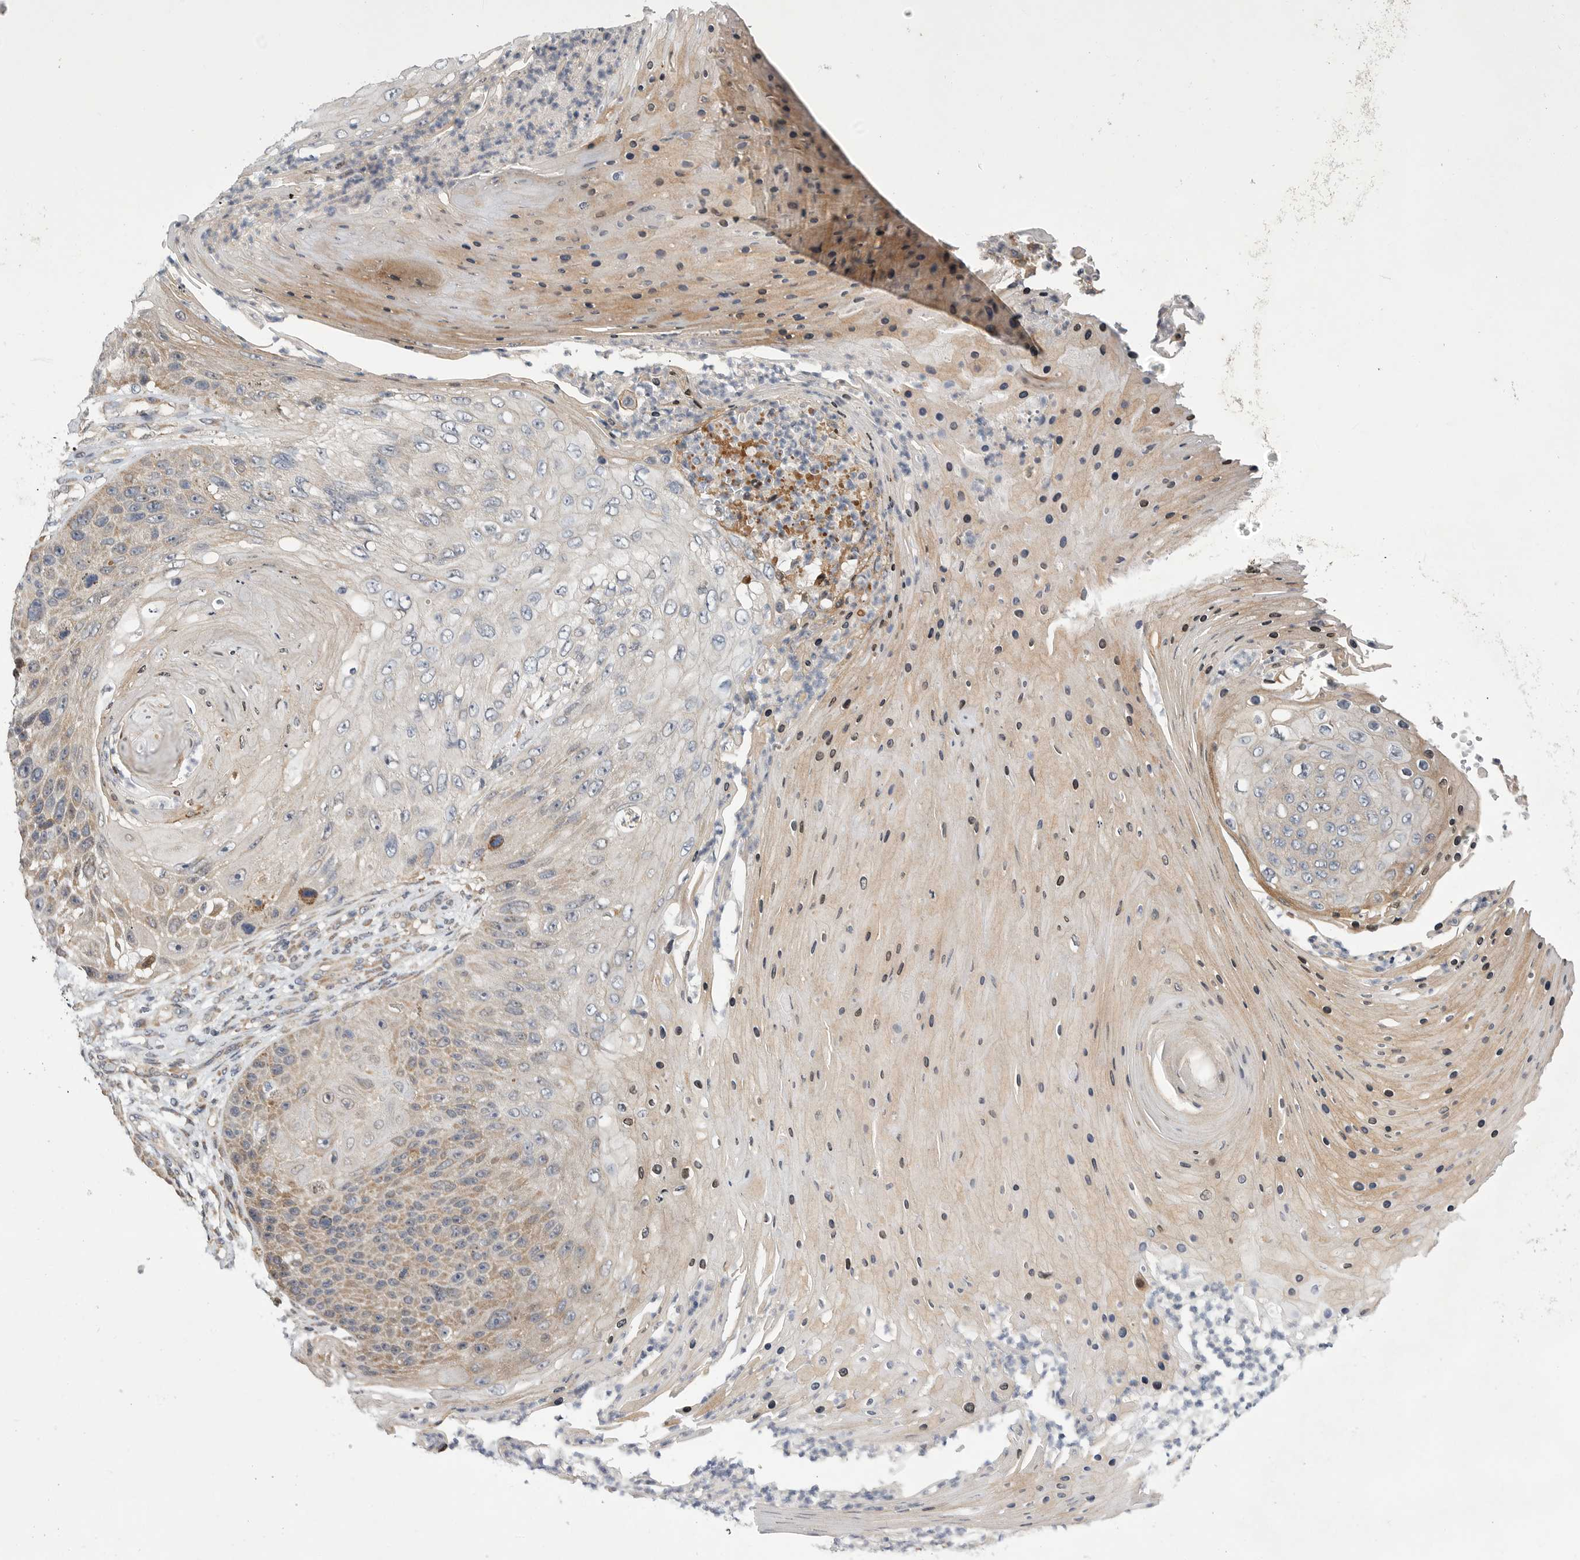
{"staining": {"intensity": "moderate", "quantity": ">75%", "location": "cytoplasmic/membranous"}, "tissue": "skin cancer", "cell_type": "Tumor cells", "image_type": "cancer", "snomed": [{"axis": "morphology", "description": "Squamous cell carcinoma, NOS"}, {"axis": "topography", "description": "Skin"}], "caption": "Skin cancer (squamous cell carcinoma) stained for a protein displays moderate cytoplasmic/membranous positivity in tumor cells.", "gene": "FBXO43", "patient": {"sex": "female", "age": 88}}